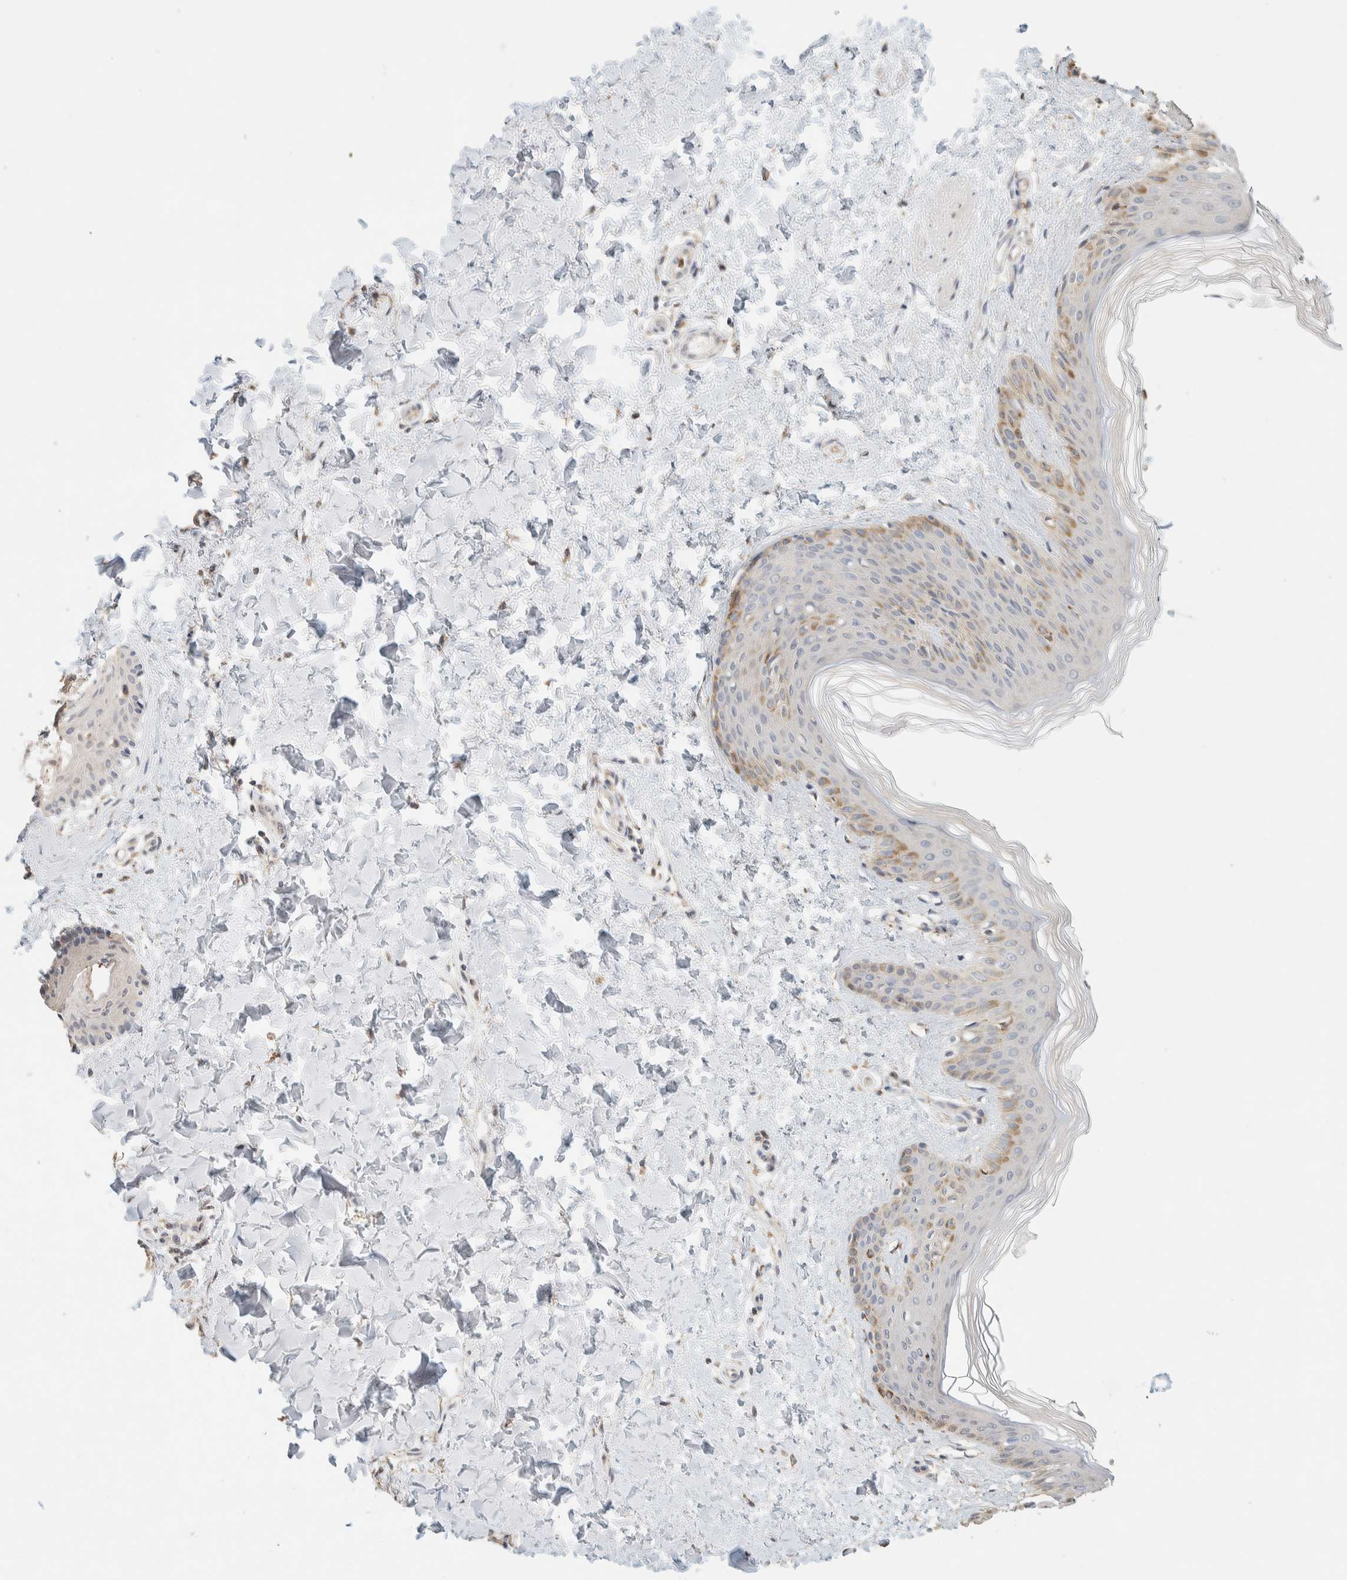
{"staining": {"intensity": "weak", "quantity": ">75%", "location": "cytoplasmic/membranous"}, "tissue": "skin", "cell_type": "Fibroblasts", "image_type": "normal", "snomed": [{"axis": "morphology", "description": "Normal tissue, NOS"}, {"axis": "morphology", "description": "Neoplasm, benign, NOS"}, {"axis": "topography", "description": "Skin"}, {"axis": "topography", "description": "Soft tissue"}], "caption": "Protein expression analysis of normal human skin reveals weak cytoplasmic/membranous positivity in approximately >75% of fibroblasts. The staining was performed using DAB (3,3'-diaminobenzidine), with brown indicating positive protein expression. Nuclei are stained blue with hematoxylin.", "gene": "TTC3", "patient": {"sex": "male", "age": 26}}